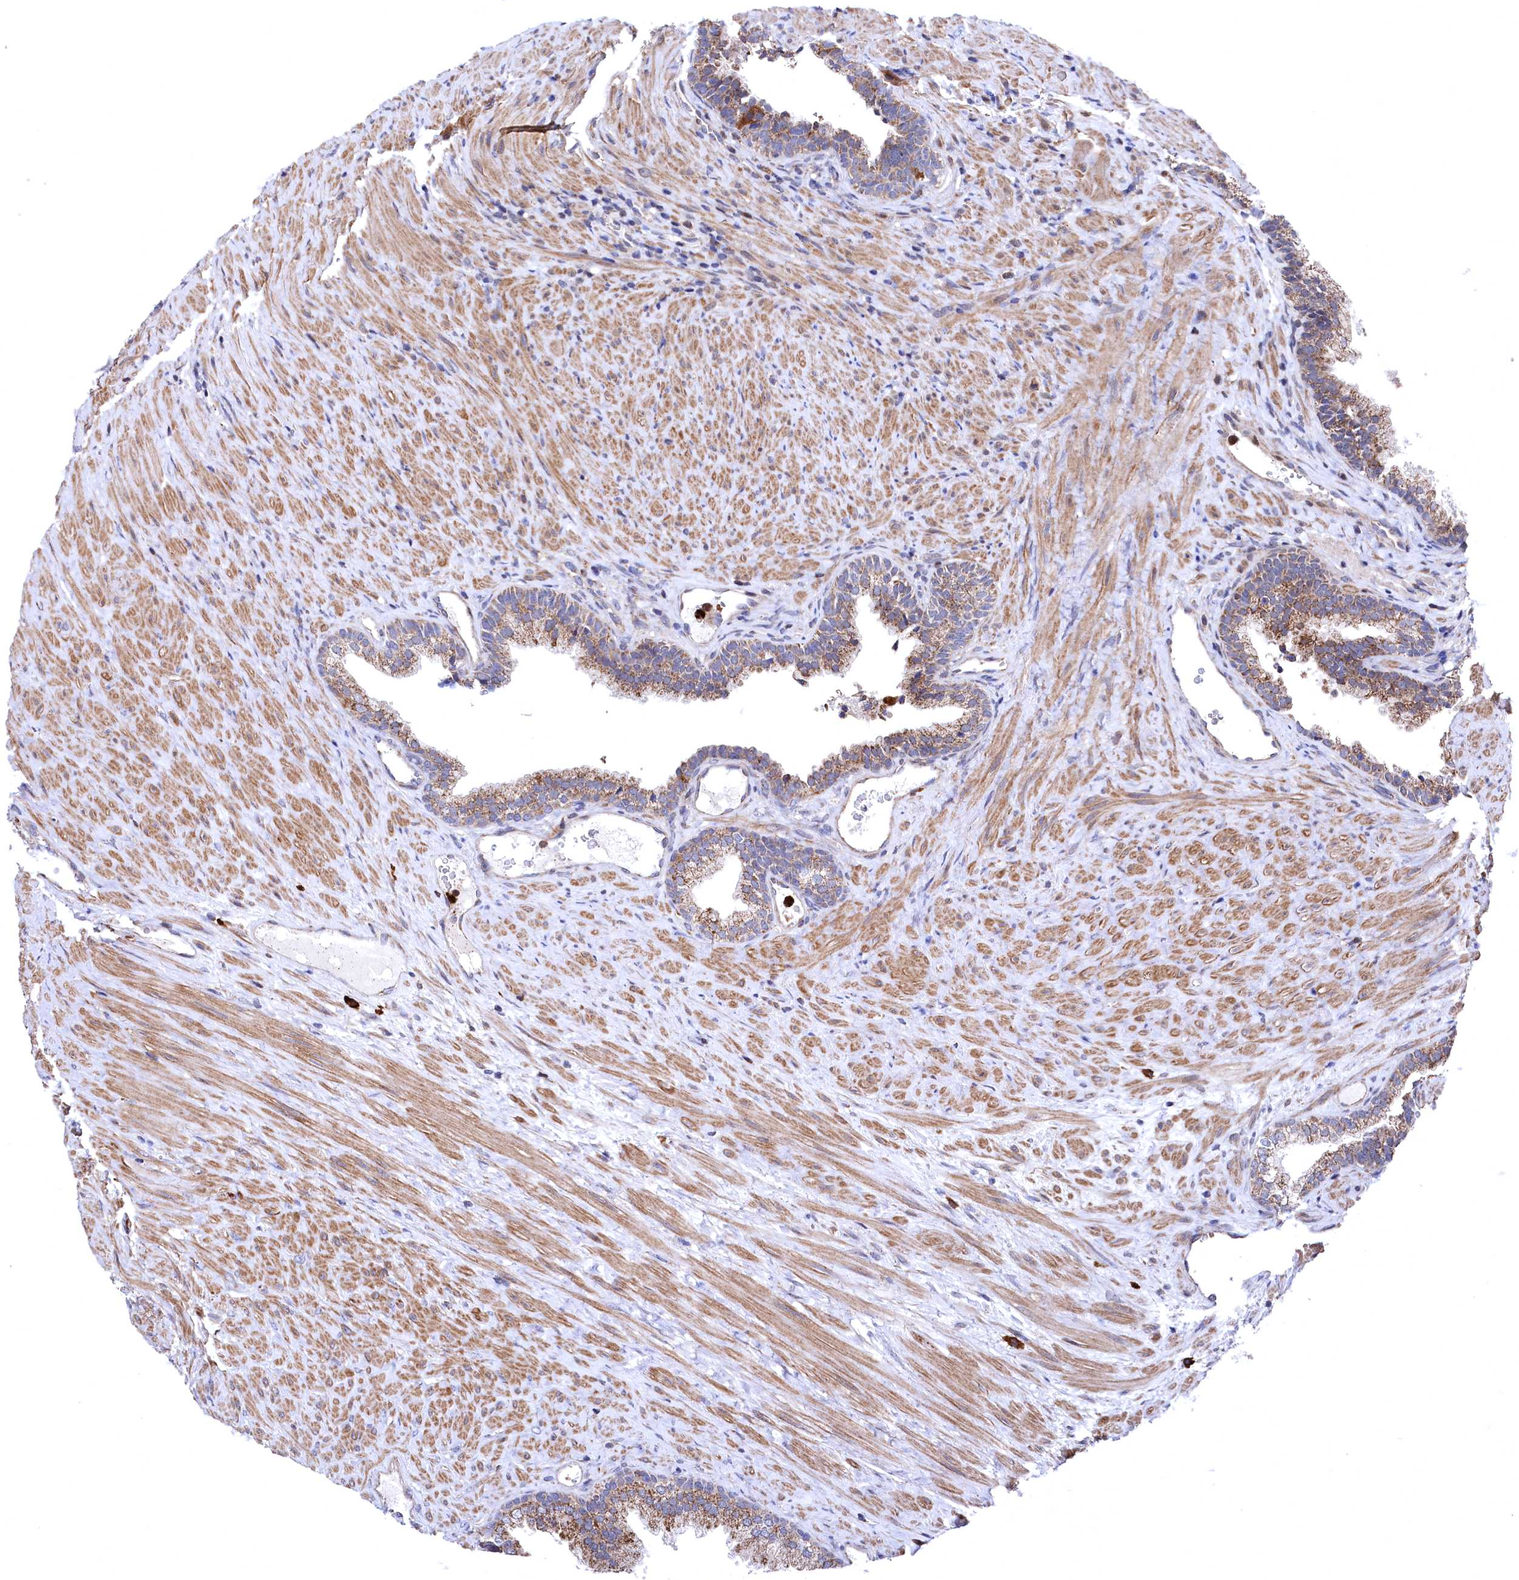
{"staining": {"intensity": "moderate", "quantity": ">75%", "location": "cytoplasmic/membranous"}, "tissue": "prostate", "cell_type": "Glandular cells", "image_type": "normal", "snomed": [{"axis": "morphology", "description": "Normal tissue, NOS"}, {"axis": "topography", "description": "Prostate"}], "caption": "Brown immunohistochemical staining in benign prostate shows moderate cytoplasmic/membranous positivity in about >75% of glandular cells. The staining was performed using DAB (3,3'-diaminobenzidine) to visualize the protein expression in brown, while the nuclei were stained in blue with hematoxylin (Magnification: 20x).", "gene": "CHCHD1", "patient": {"sex": "male", "age": 76}}